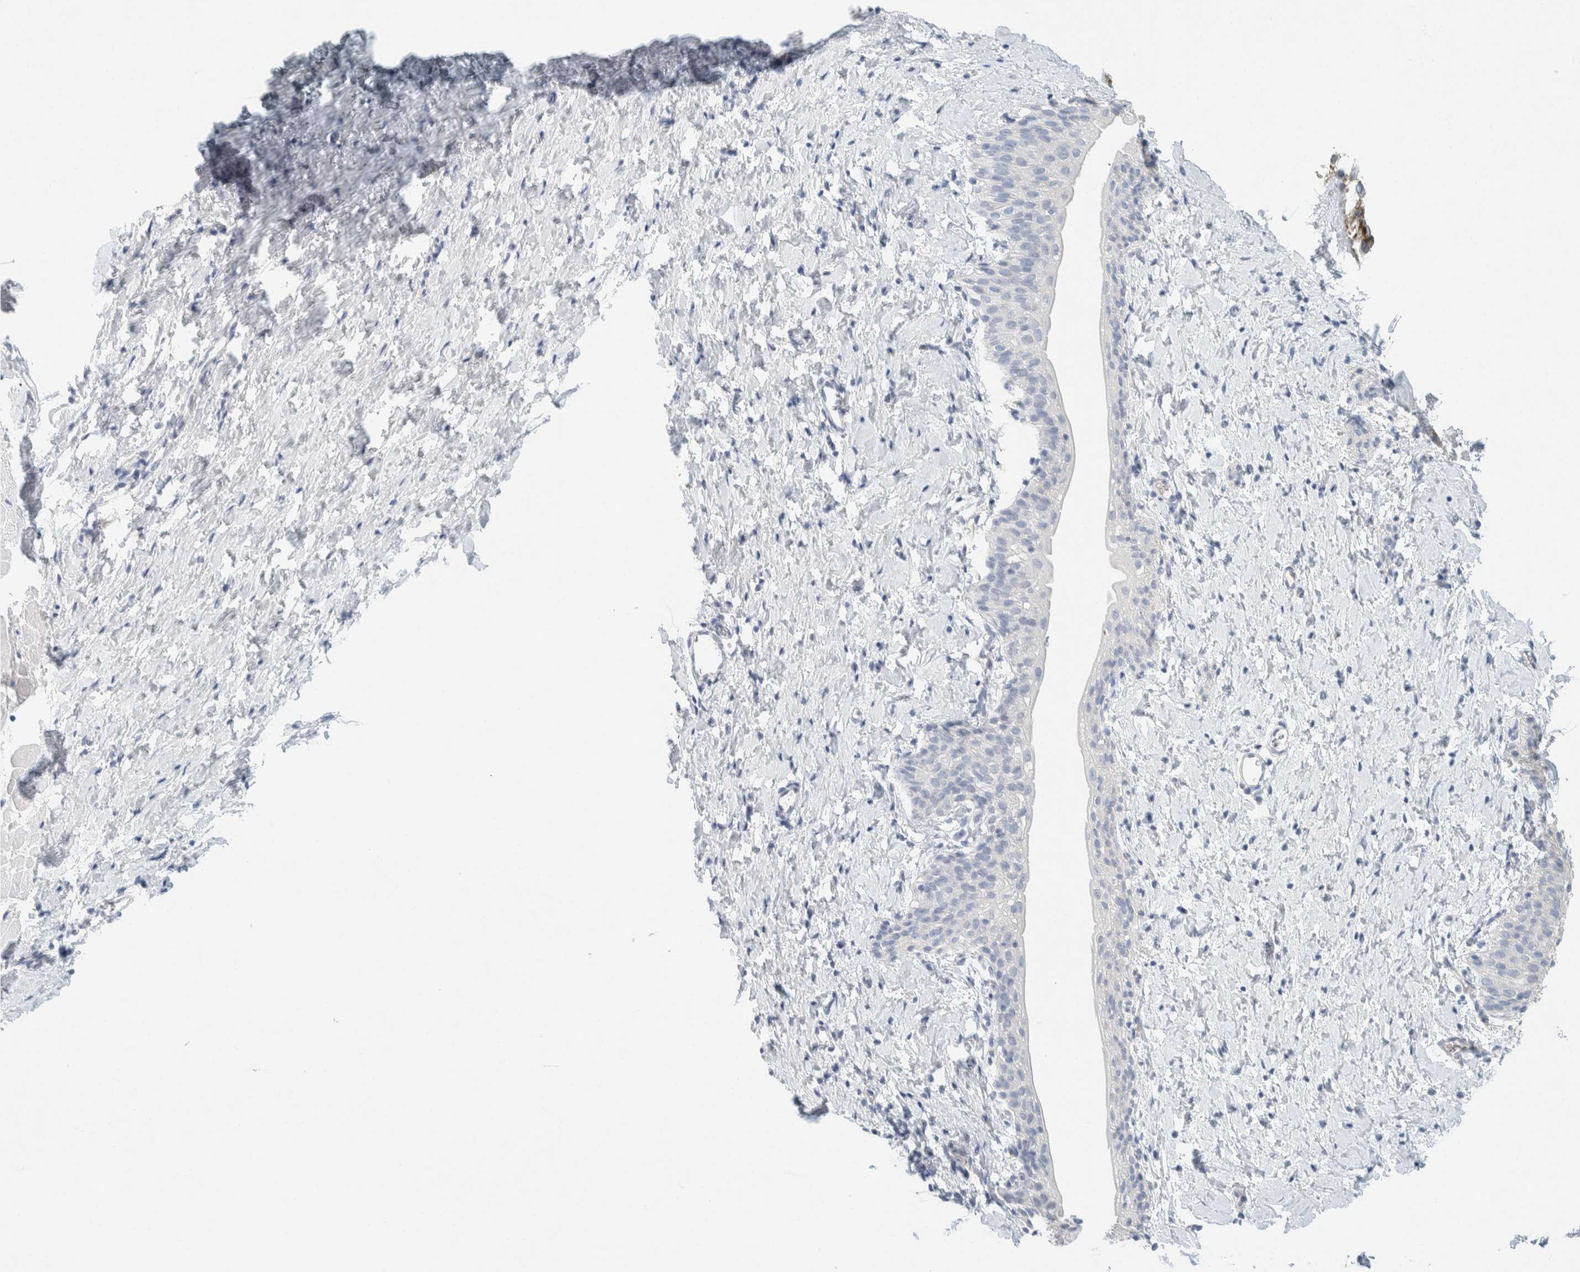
{"staining": {"intensity": "negative", "quantity": "none", "location": "none"}, "tissue": "smooth muscle", "cell_type": "Smooth muscle cells", "image_type": "normal", "snomed": [{"axis": "morphology", "description": "Normal tissue, NOS"}, {"axis": "topography", "description": "Smooth muscle"}], "caption": "Immunohistochemistry (IHC) histopathology image of unremarkable smooth muscle: smooth muscle stained with DAB (3,3'-diaminobenzidine) demonstrates no significant protein staining in smooth muscle cells.", "gene": "ALOX12B", "patient": {"sex": "male", "age": 16}}